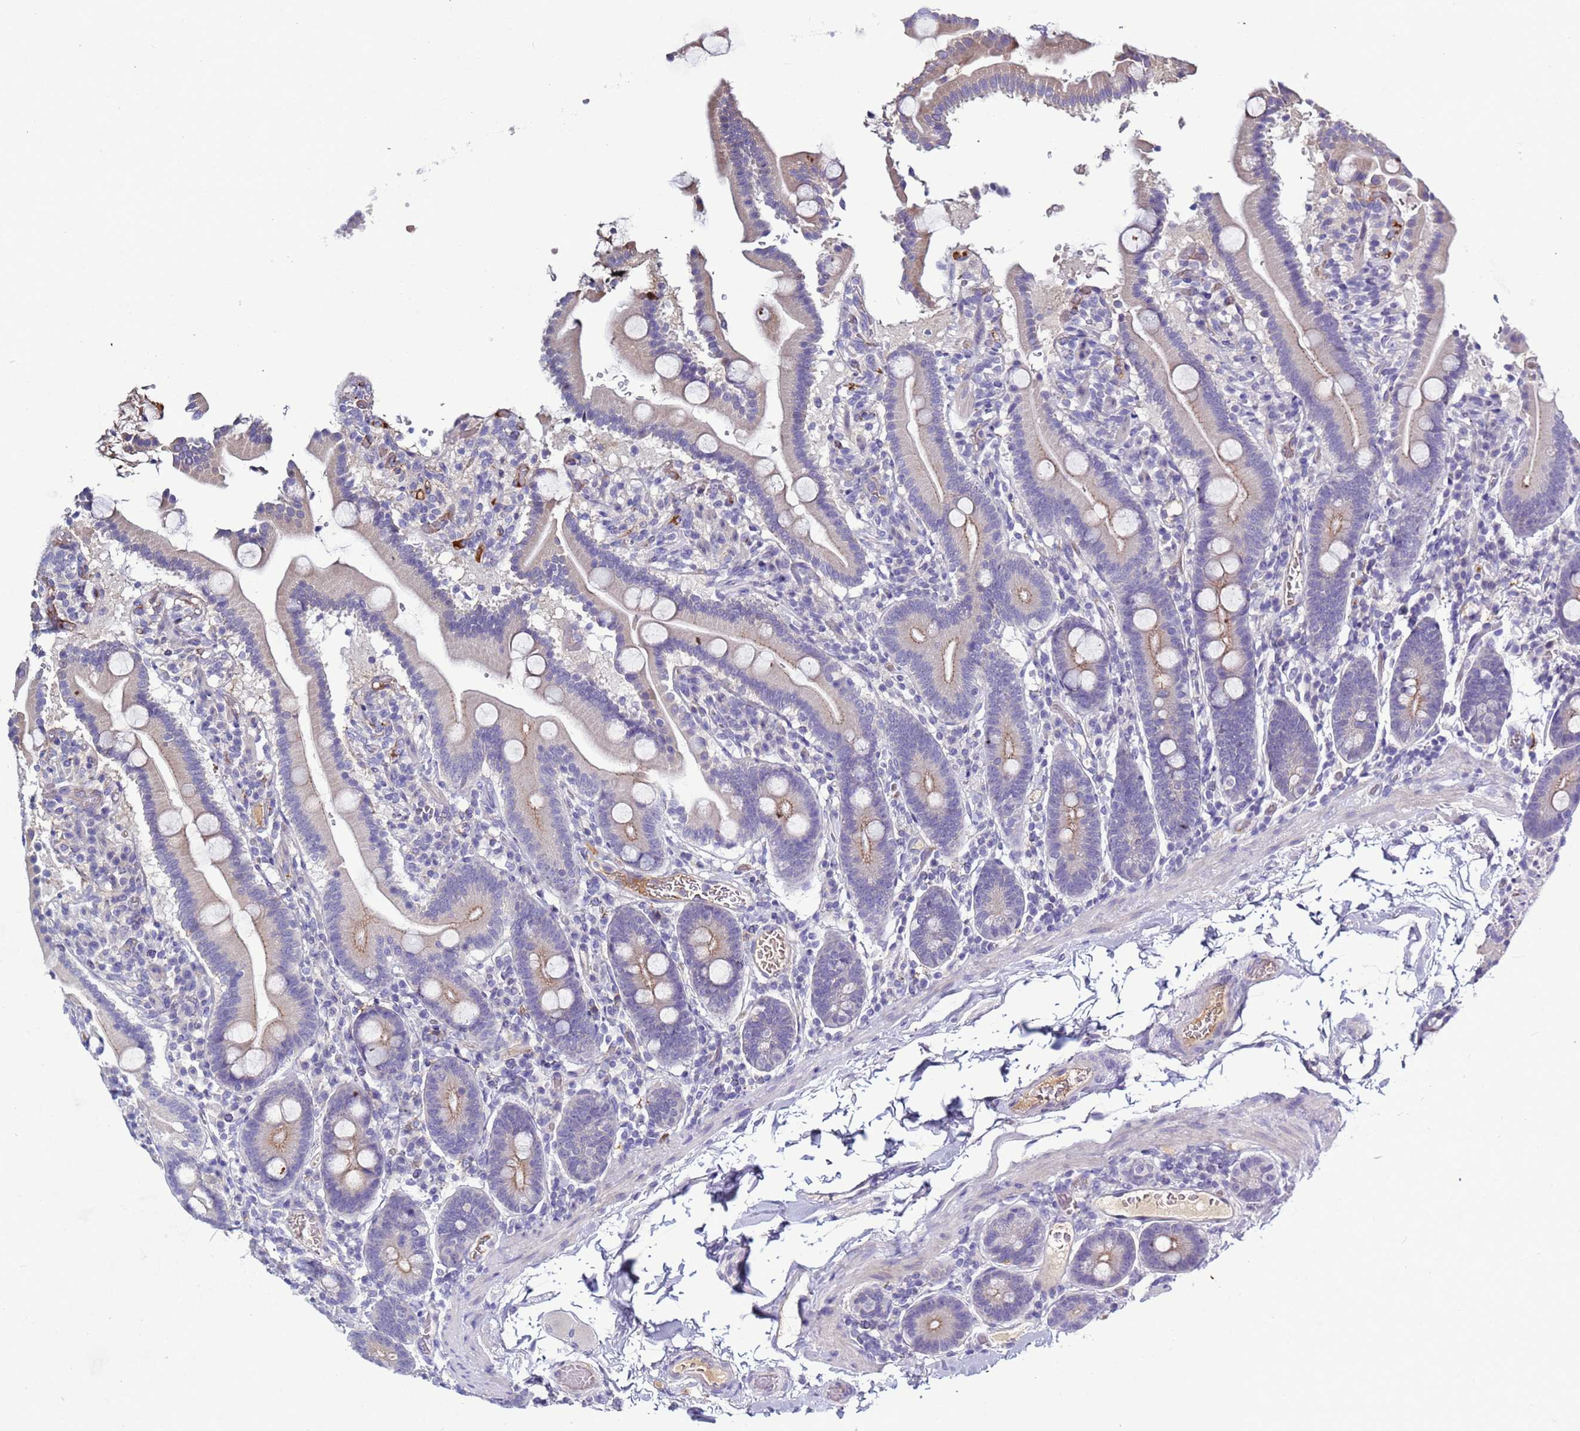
{"staining": {"intensity": "weak", "quantity": "<25%", "location": "cytoplasmic/membranous"}, "tissue": "duodenum", "cell_type": "Glandular cells", "image_type": "normal", "snomed": [{"axis": "morphology", "description": "Normal tissue, NOS"}, {"axis": "topography", "description": "Duodenum"}], "caption": "The image reveals no significant positivity in glandular cells of duodenum.", "gene": "C4orf46", "patient": {"sex": "male", "age": 55}}